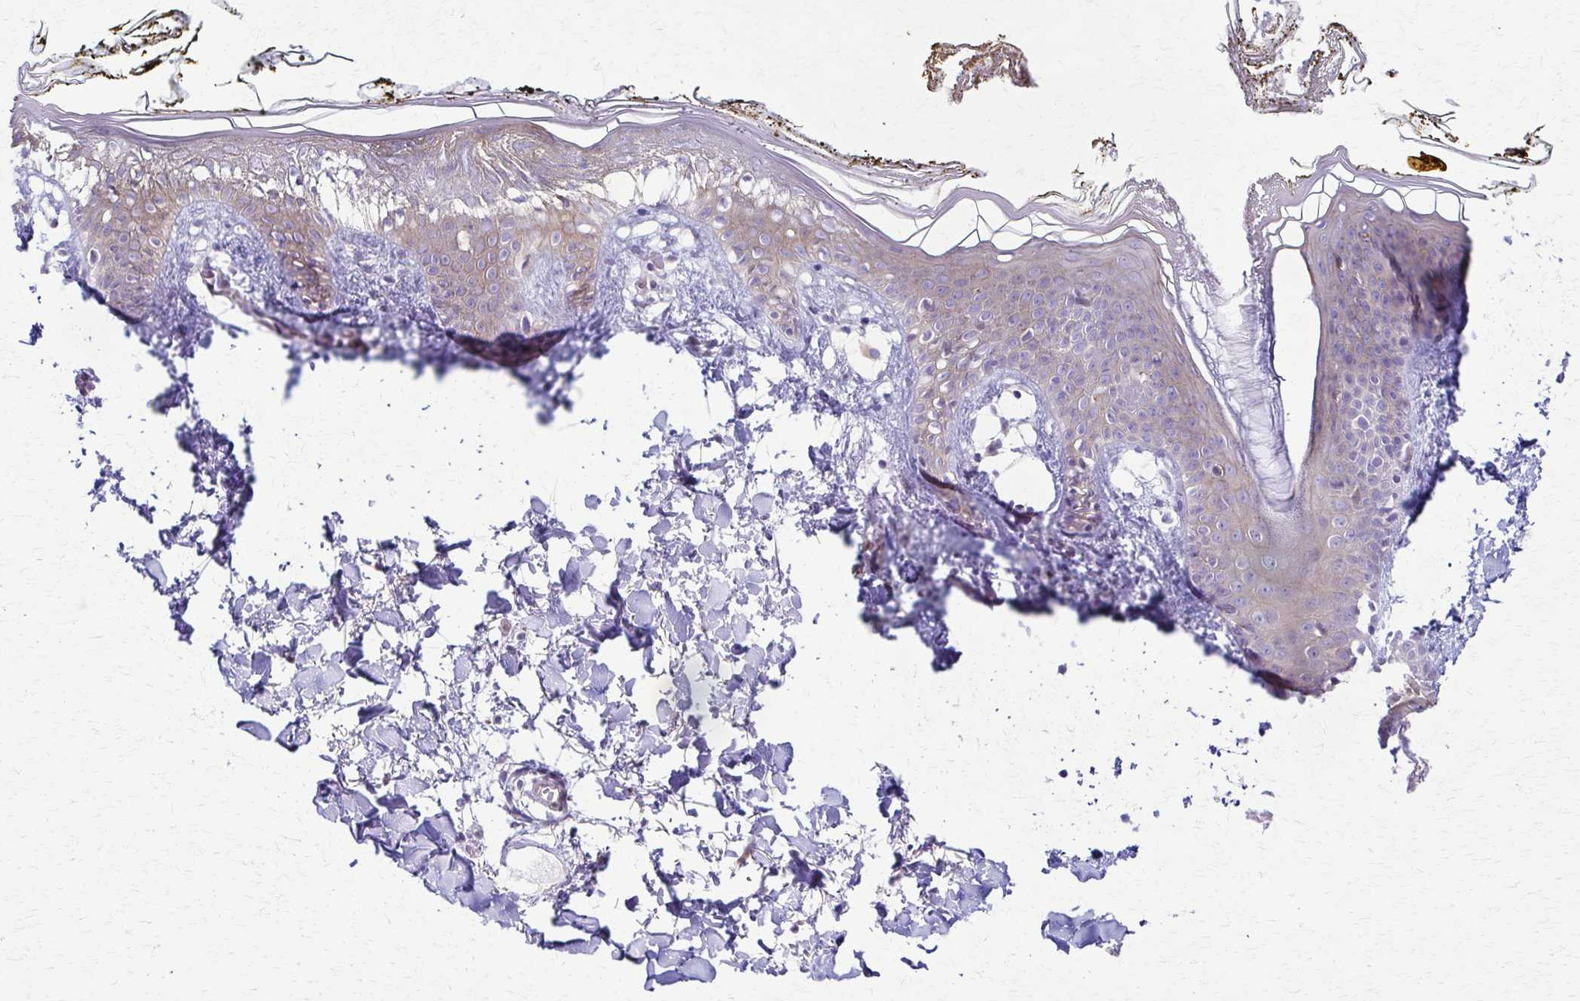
{"staining": {"intensity": "weak", "quantity": ">75%", "location": "cytoplasmic/membranous"}, "tissue": "skin", "cell_type": "Fibroblasts", "image_type": "normal", "snomed": [{"axis": "morphology", "description": "Normal tissue, NOS"}, {"axis": "topography", "description": "Skin"}], "caption": "High-magnification brightfield microscopy of unremarkable skin stained with DAB (brown) and counterstained with hematoxylin (blue). fibroblasts exhibit weak cytoplasmic/membranous positivity is present in approximately>75% of cells.", "gene": "DSP", "patient": {"sex": "female", "age": 34}}